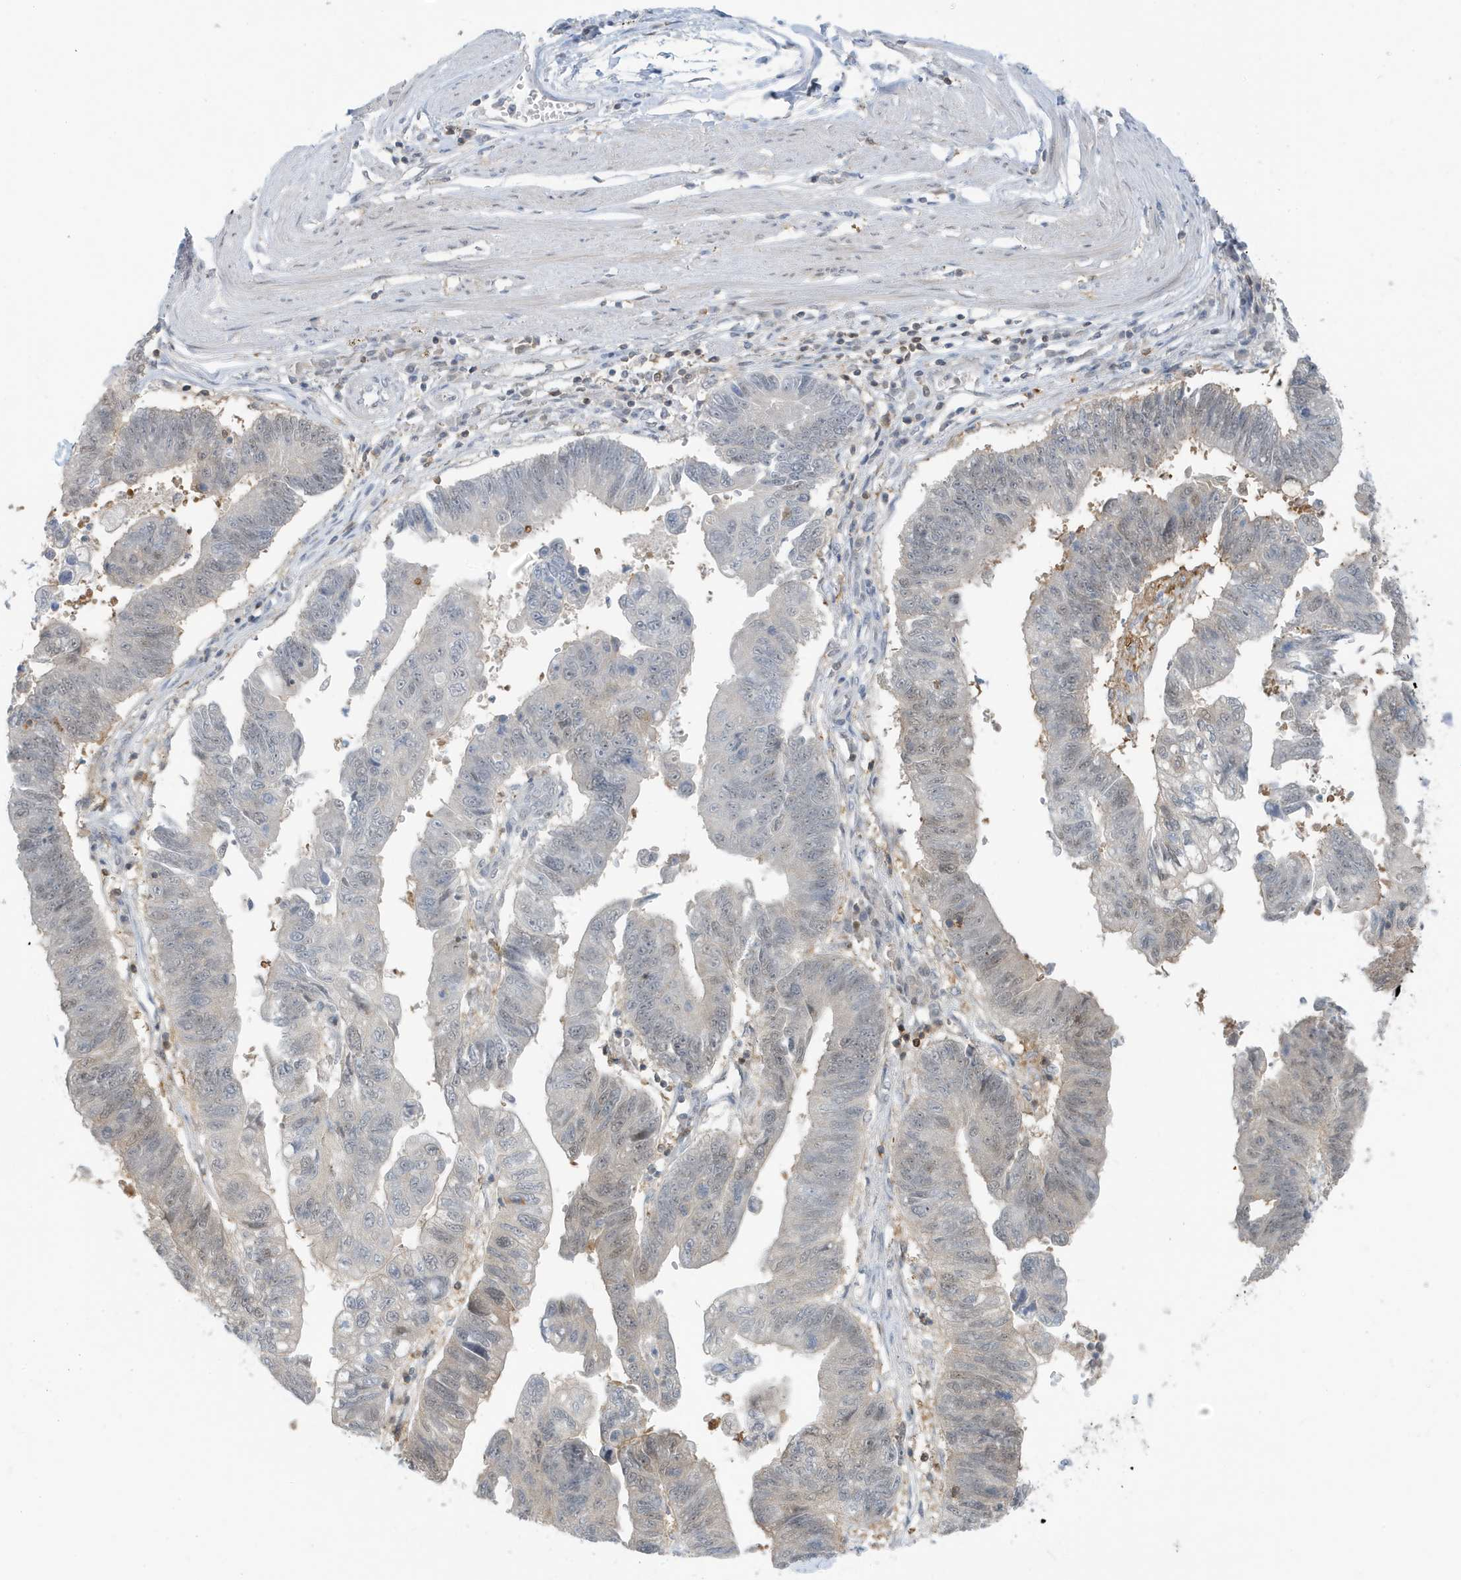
{"staining": {"intensity": "negative", "quantity": "none", "location": "none"}, "tissue": "stomach cancer", "cell_type": "Tumor cells", "image_type": "cancer", "snomed": [{"axis": "morphology", "description": "Adenocarcinoma, NOS"}, {"axis": "topography", "description": "Stomach"}], "caption": "This is a photomicrograph of immunohistochemistry staining of adenocarcinoma (stomach), which shows no expression in tumor cells. (DAB IHC, high magnification).", "gene": "OGA", "patient": {"sex": "male", "age": 59}}